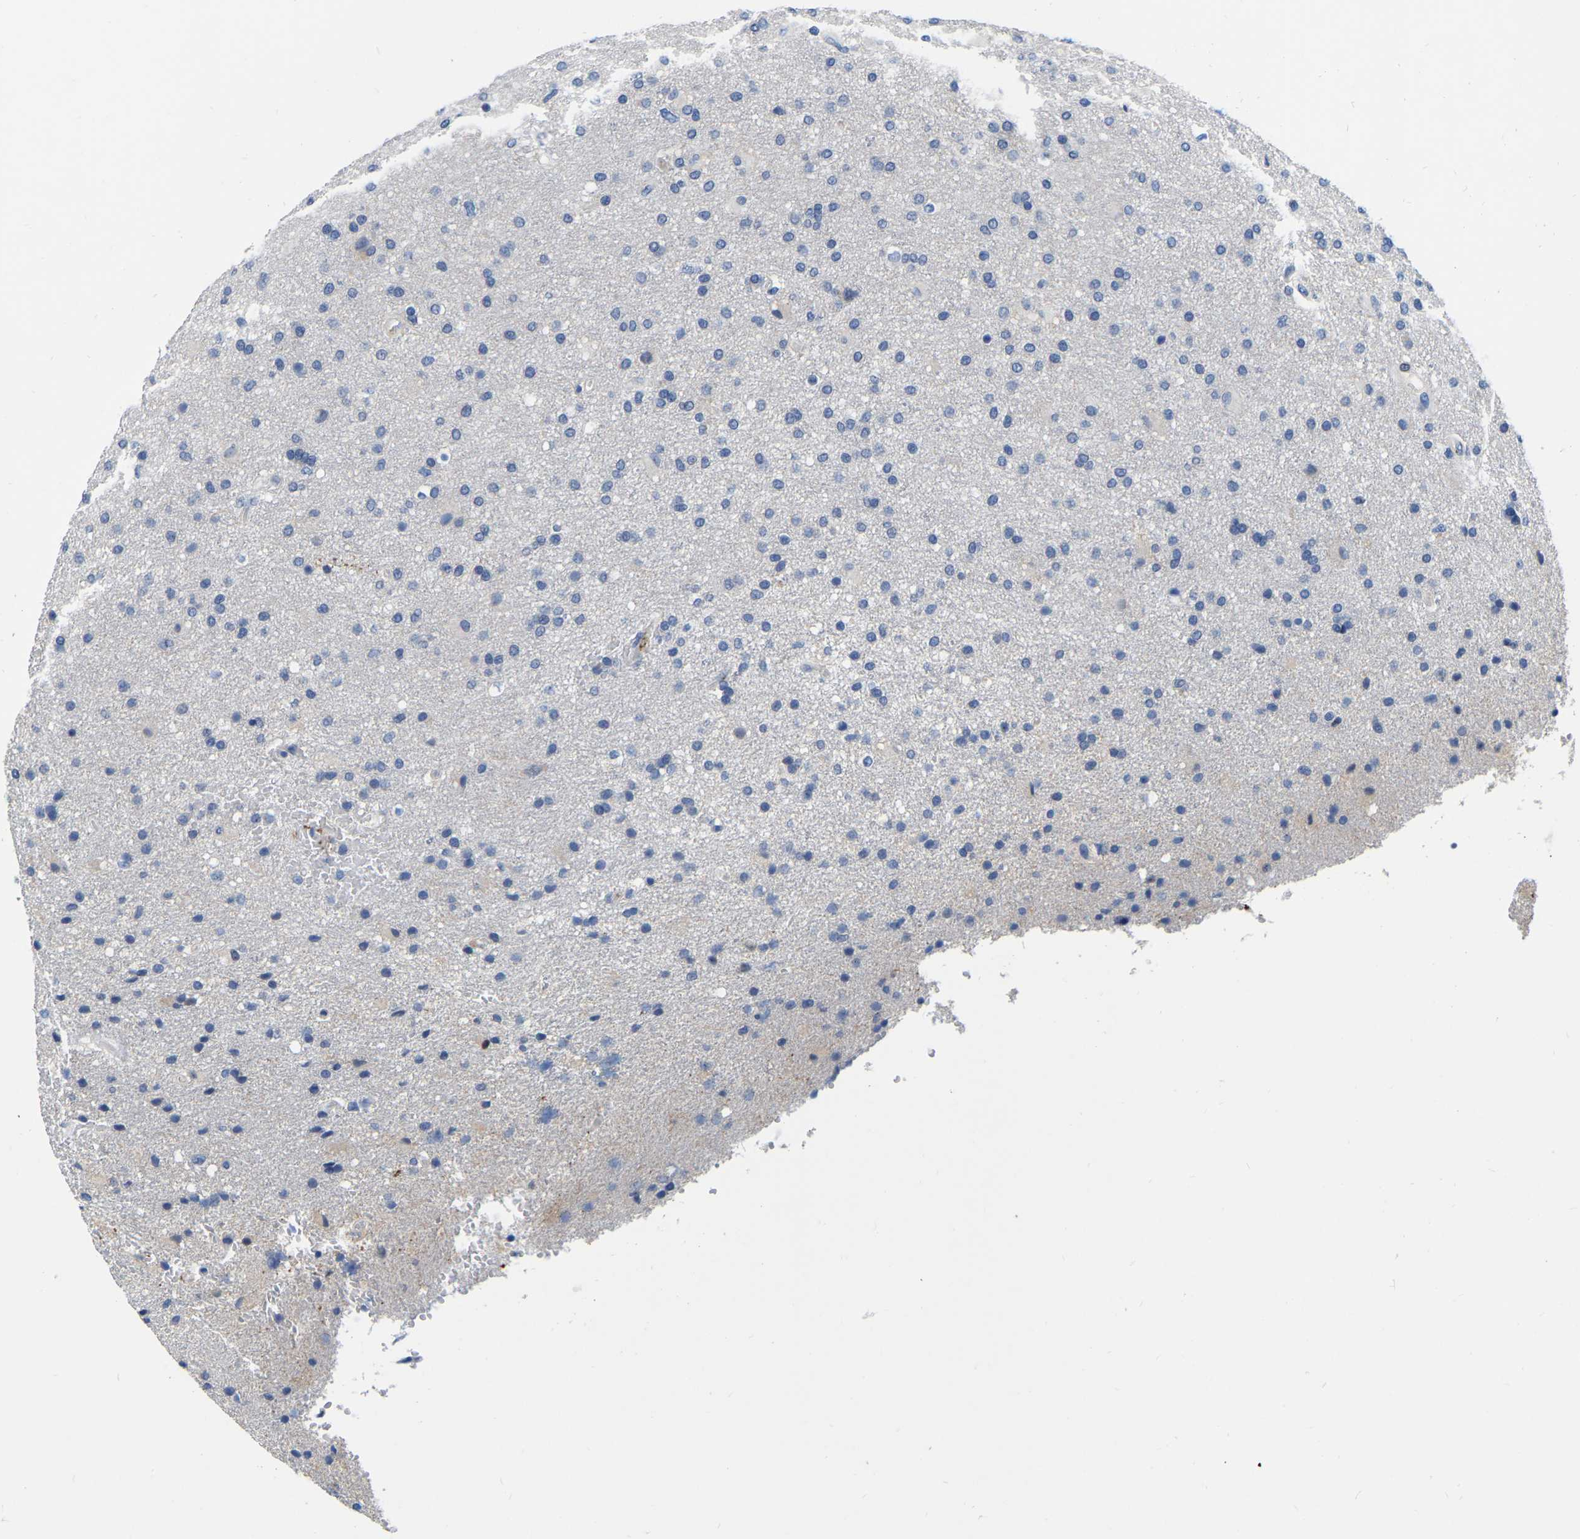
{"staining": {"intensity": "negative", "quantity": "none", "location": "none"}, "tissue": "glioma", "cell_type": "Tumor cells", "image_type": "cancer", "snomed": [{"axis": "morphology", "description": "Glioma, malignant, High grade"}, {"axis": "topography", "description": "Brain"}], "caption": "DAB (3,3'-diaminobenzidine) immunohistochemical staining of human glioma shows no significant staining in tumor cells. Nuclei are stained in blue.", "gene": "RAB27B", "patient": {"sex": "male", "age": 72}}